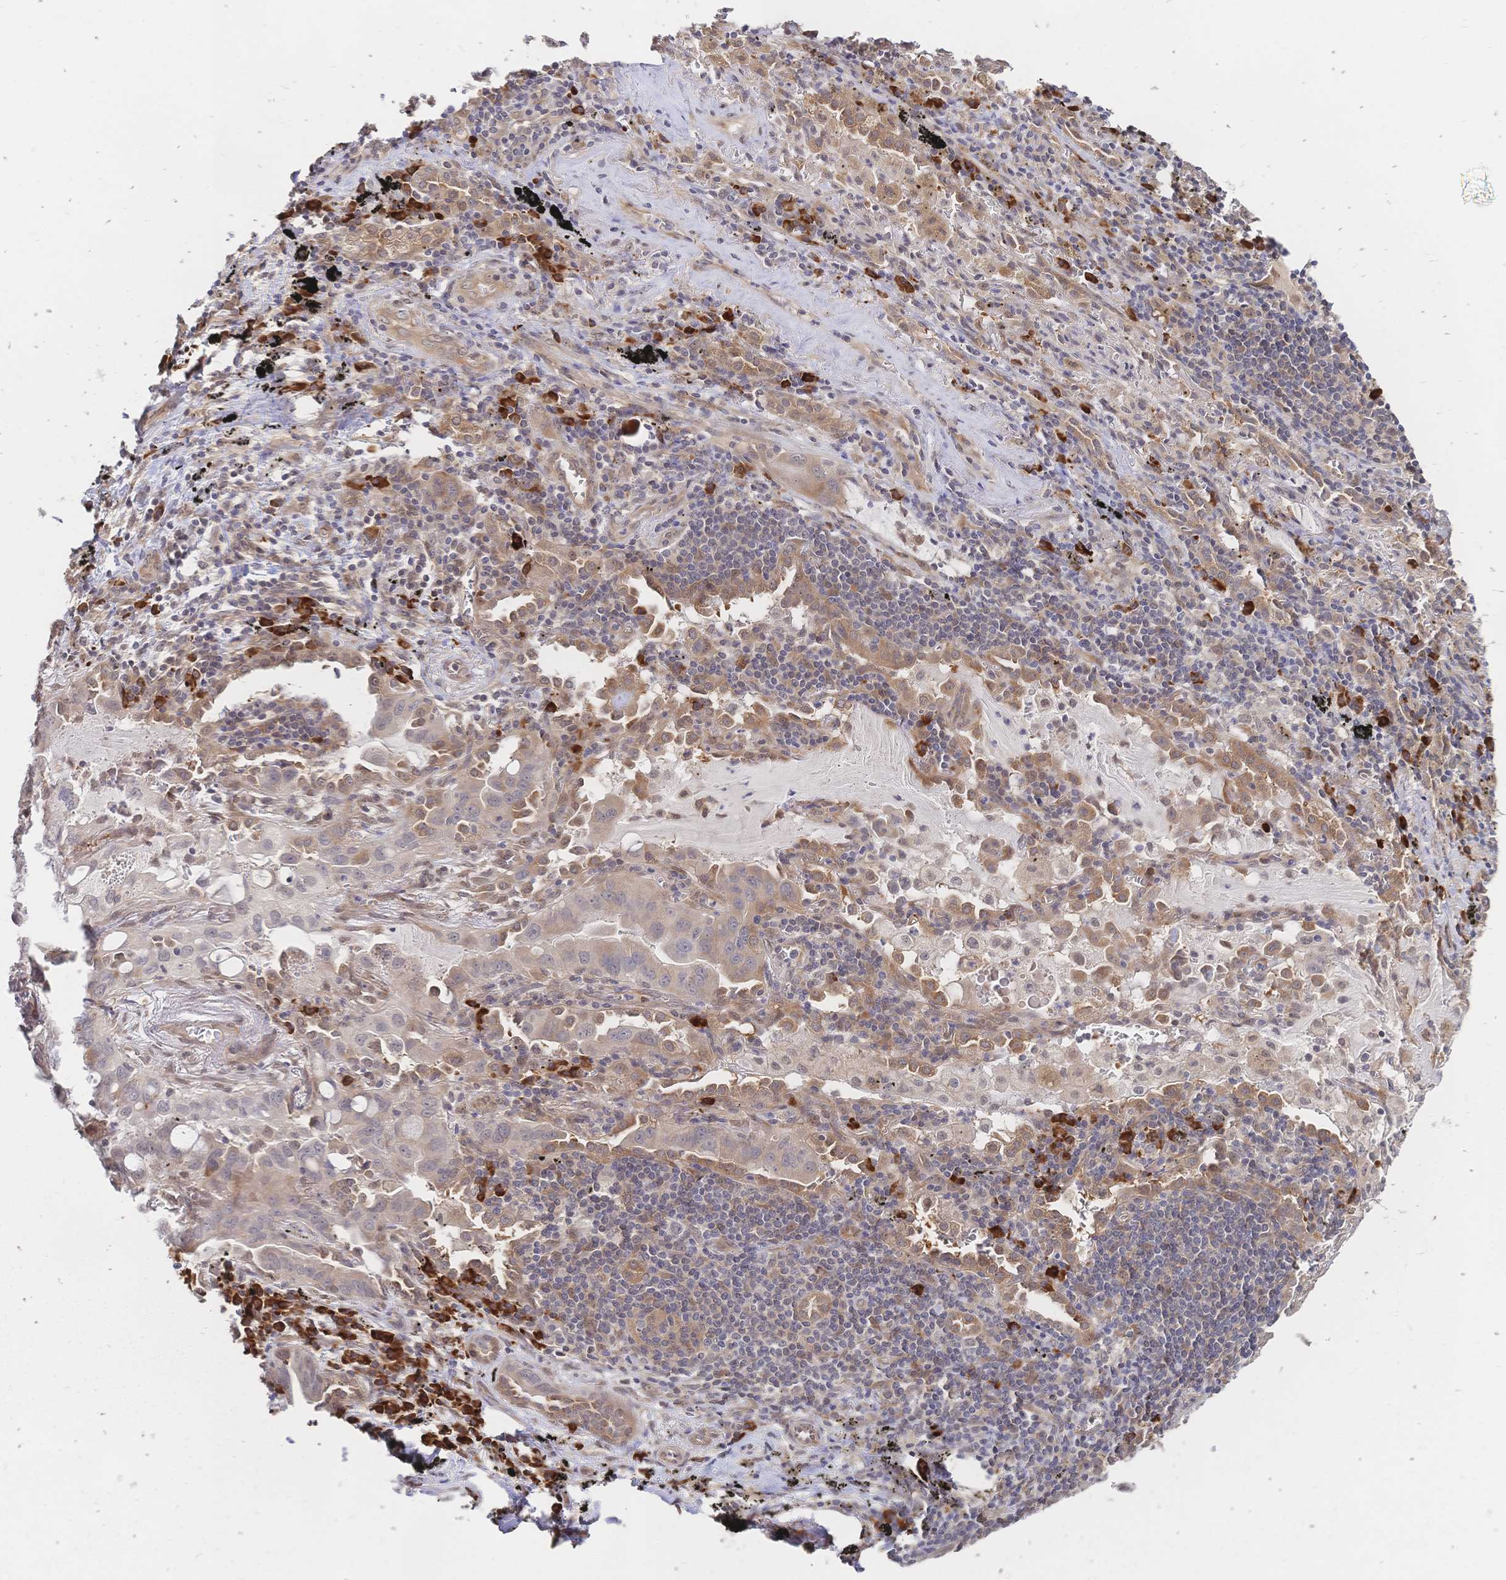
{"staining": {"intensity": "weak", "quantity": ">75%", "location": "cytoplasmic/membranous"}, "tissue": "lung cancer", "cell_type": "Tumor cells", "image_type": "cancer", "snomed": [{"axis": "morphology", "description": "Adenocarcinoma, NOS"}, {"axis": "topography", "description": "Lung"}], "caption": "Human lung cancer (adenocarcinoma) stained with a brown dye exhibits weak cytoplasmic/membranous positive staining in about >75% of tumor cells.", "gene": "LMO4", "patient": {"sex": "male", "age": 65}}